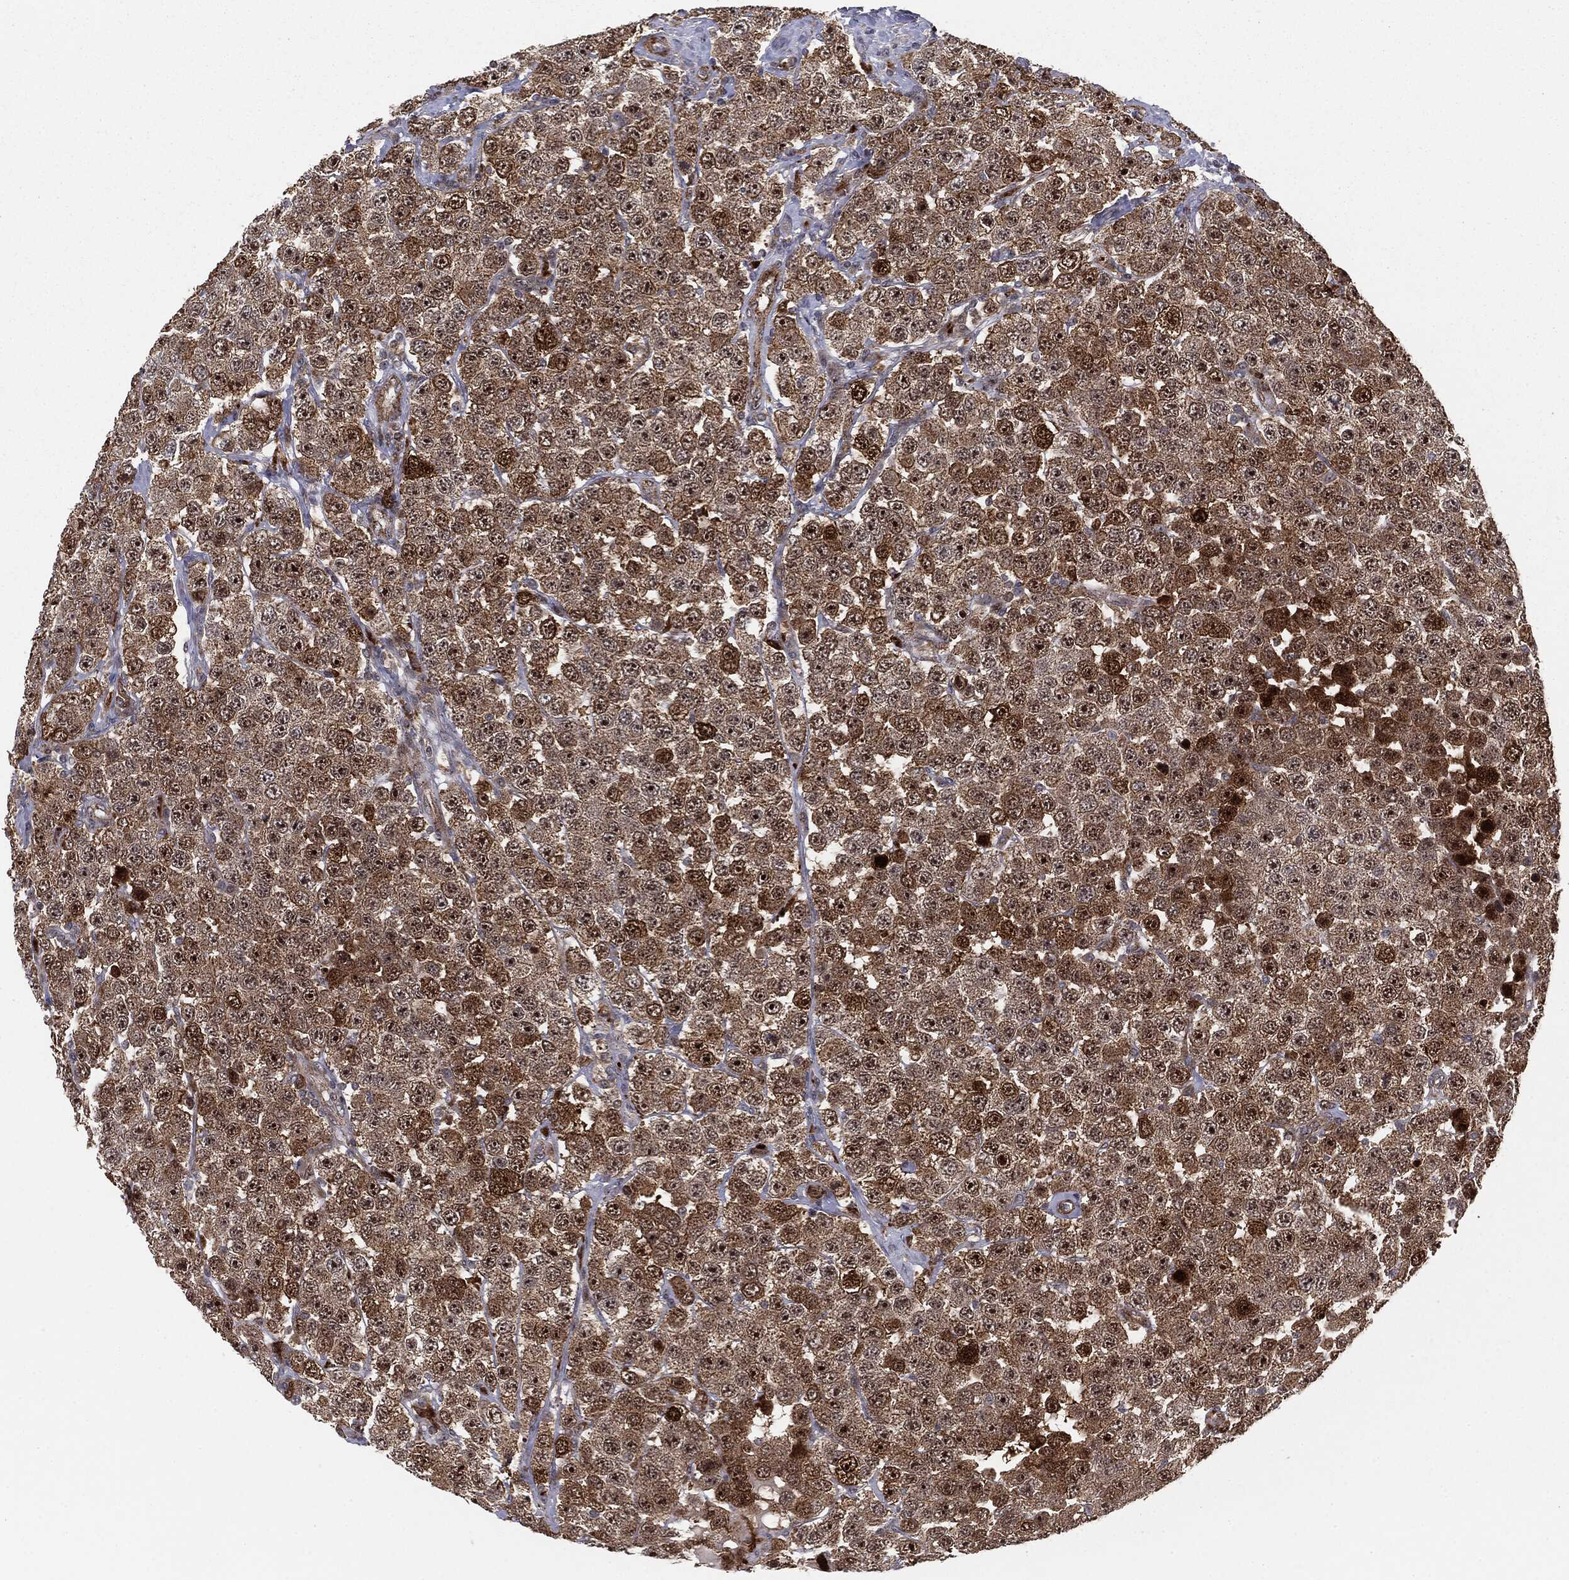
{"staining": {"intensity": "strong", "quantity": ">75%", "location": "cytoplasmic/membranous,nuclear"}, "tissue": "testis cancer", "cell_type": "Tumor cells", "image_type": "cancer", "snomed": [{"axis": "morphology", "description": "Seminoma, NOS"}, {"axis": "topography", "description": "Testis"}], "caption": "Human seminoma (testis) stained with a brown dye exhibits strong cytoplasmic/membranous and nuclear positive positivity in about >75% of tumor cells.", "gene": "PTEN", "patient": {"sex": "male", "age": 28}}